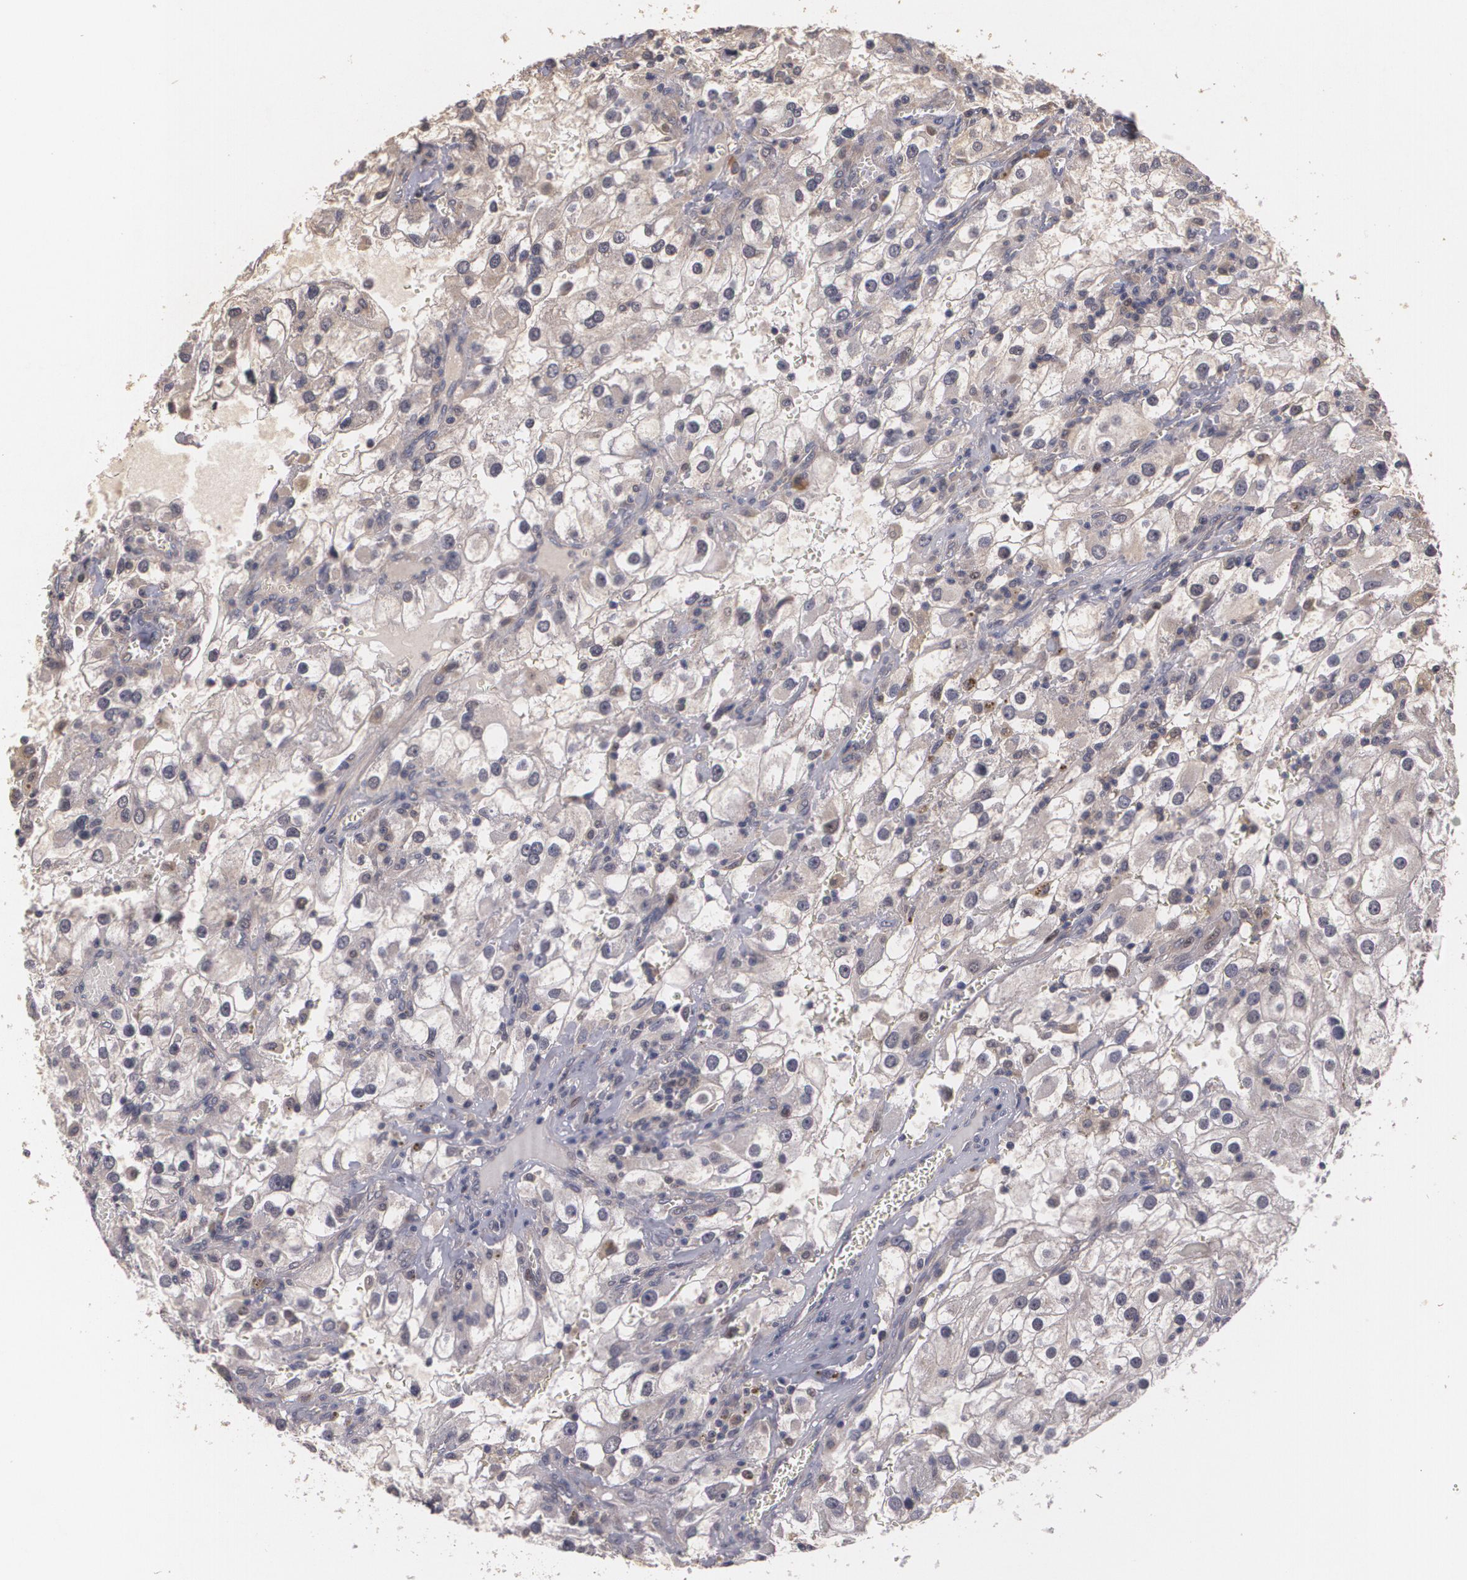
{"staining": {"intensity": "weak", "quantity": "<25%", "location": "nuclear"}, "tissue": "renal cancer", "cell_type": "Tumor cells", "image_type": "cancer", "snomed": [{"axis": "morphology", "description": "Adenocarcinoma, NOS"}, {"axis": "topography", "description": "Kidney"}], "caption": "A high-resolution histopathology image shows immunohistochemistry staining of adenocarcinoma (renal), which displays no significant positivity in tumor cells.", "gene": "BRCA1", "patient": {"sex": "female", "age": 52}}